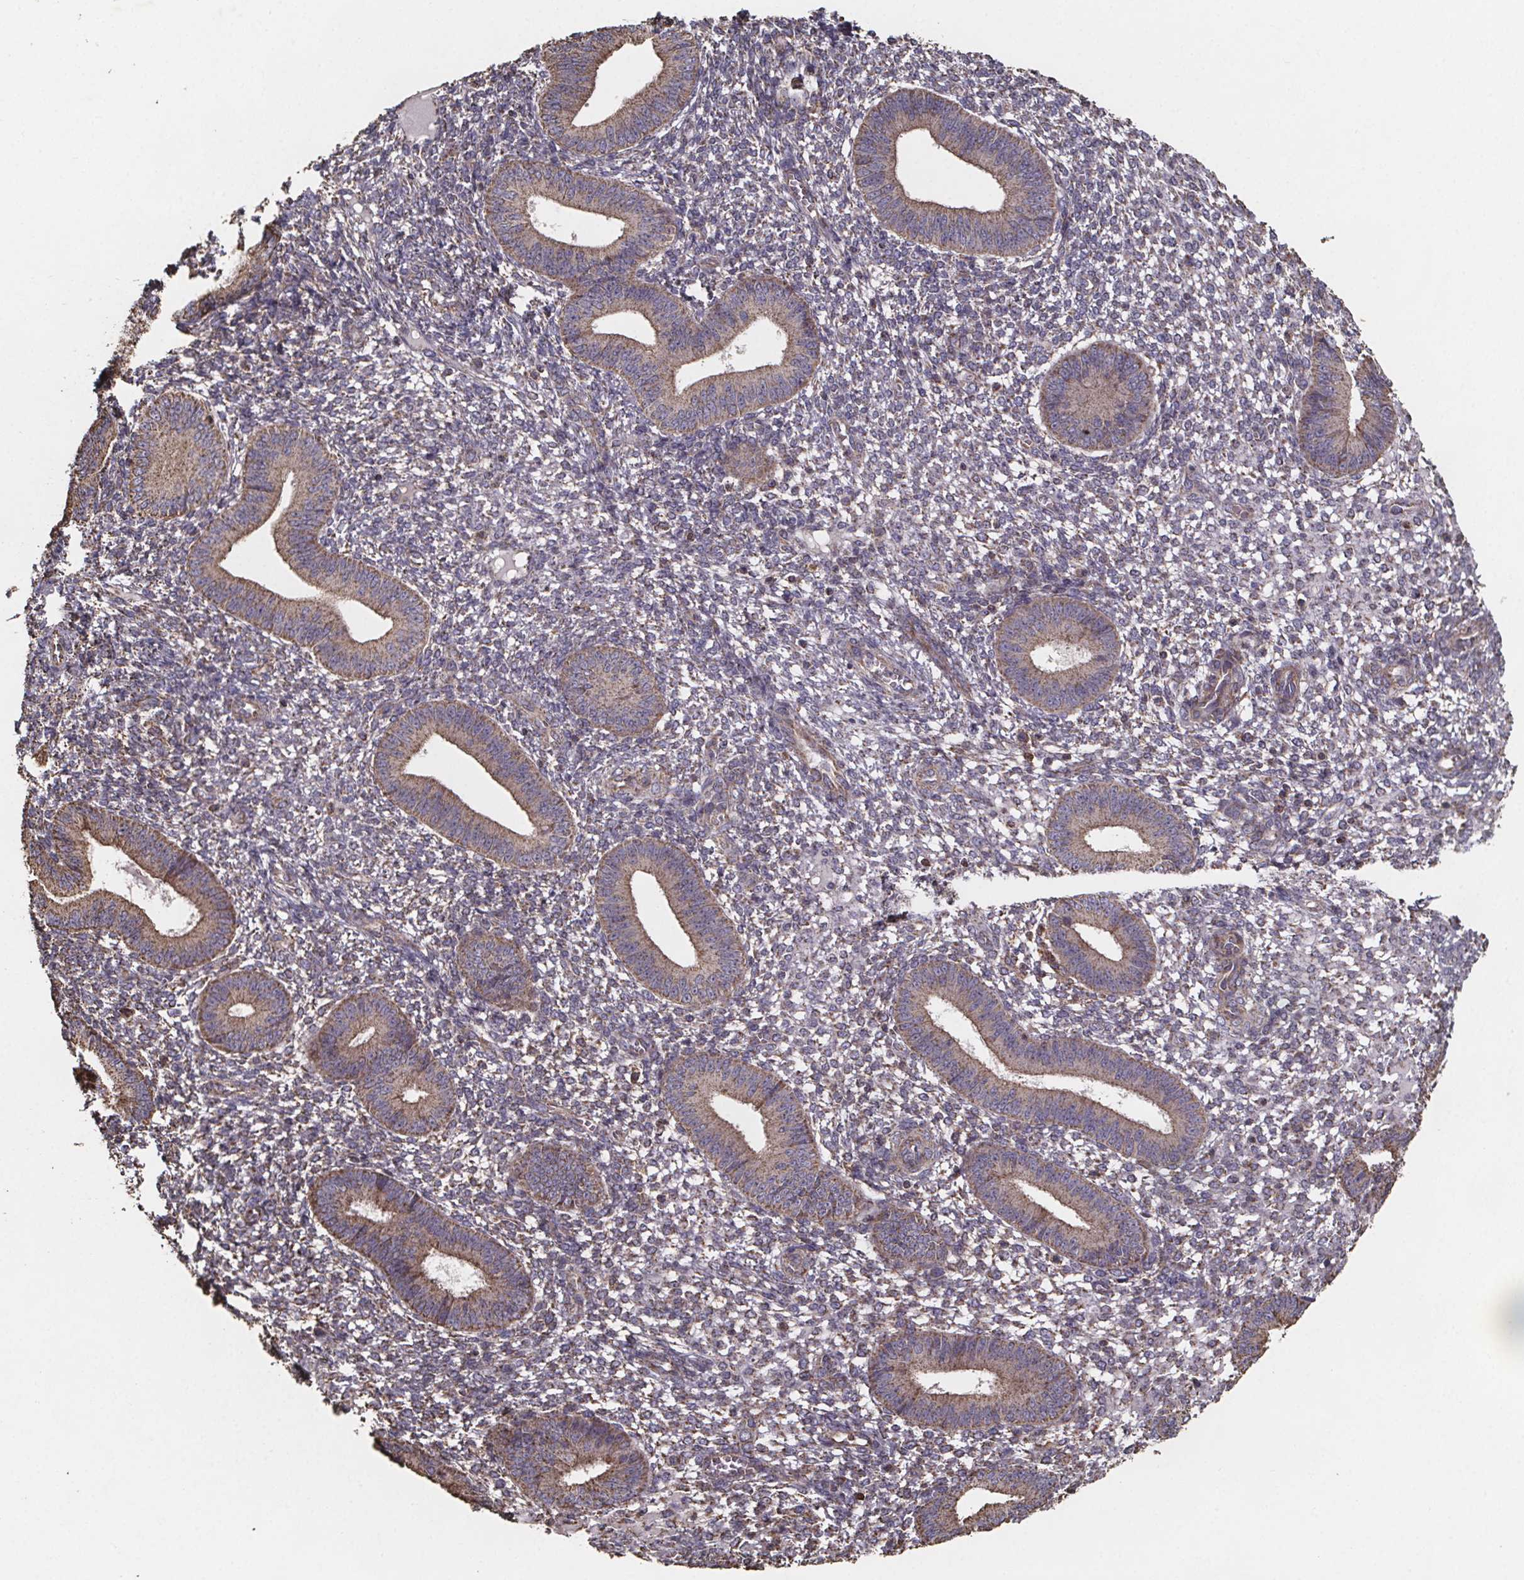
{"staining": {"intensity": "weak", "quantity": "25%-75%", "location": "cytoplasmic/membranous"}, "tissue": "endometrium", "cell_type": "Cells in endometrial stroma", "image_type": "normal", "snomed": [{"axis": "morphology", "description": "Normal tissue, NOS"}, {"axis": "topography", "description": "Endometrium"}], "caption": "Immunohistochemistry (IHC) histopathology image of normal endometrium: human endometrium stained using immunohistochemistry exhibits low levels of weak protein expression localized specifically in the cytoplasmic/membranous of cells in endometrial stroma, appearing as a cytoplasmic/membranous brown color.", "gene": "SLC35D2", "patient": {"sex": "female", "age": 42}}